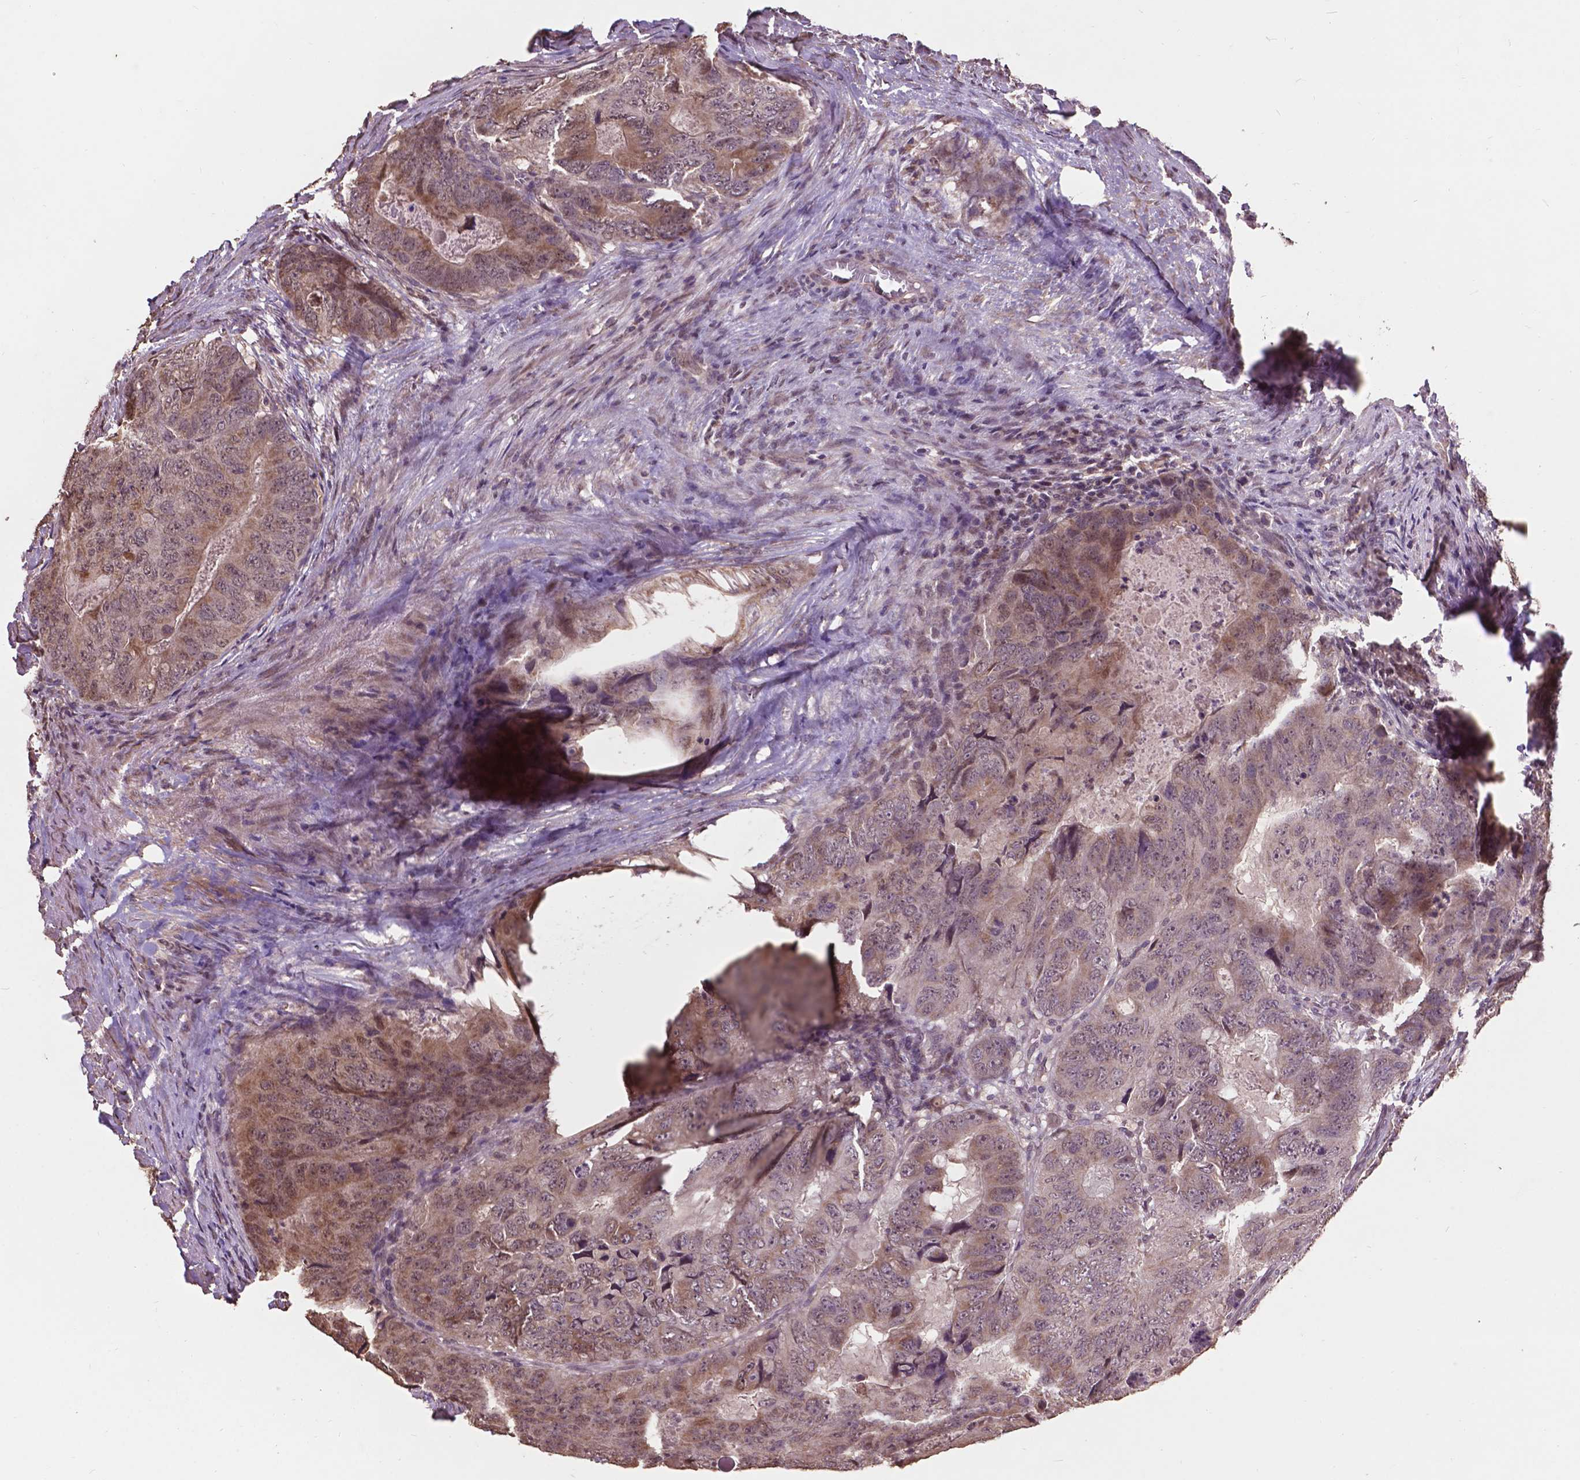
{"staining": {"intensity": "weak", "quantity": ">75%", "location": "cytoplasmic/membranous"}, "tissue": "colorectal cancer", "cell_type": "Tumor cells", "image_type": "cancer", "snomed": [{"axis": "morphology", "description": "Adenocarcinoma, NOS"}, {"axis": "topography", "description": "Colon"}], "caption": "DAB immunohistochemical staining of colorectal cancer (adenocarcinoma) reveals weak cytoplasmic/membranous protein positivity in about >75% of tumor cells.", "gene": "GLRA2", "patient": {"sex": "male", "age": 79}}